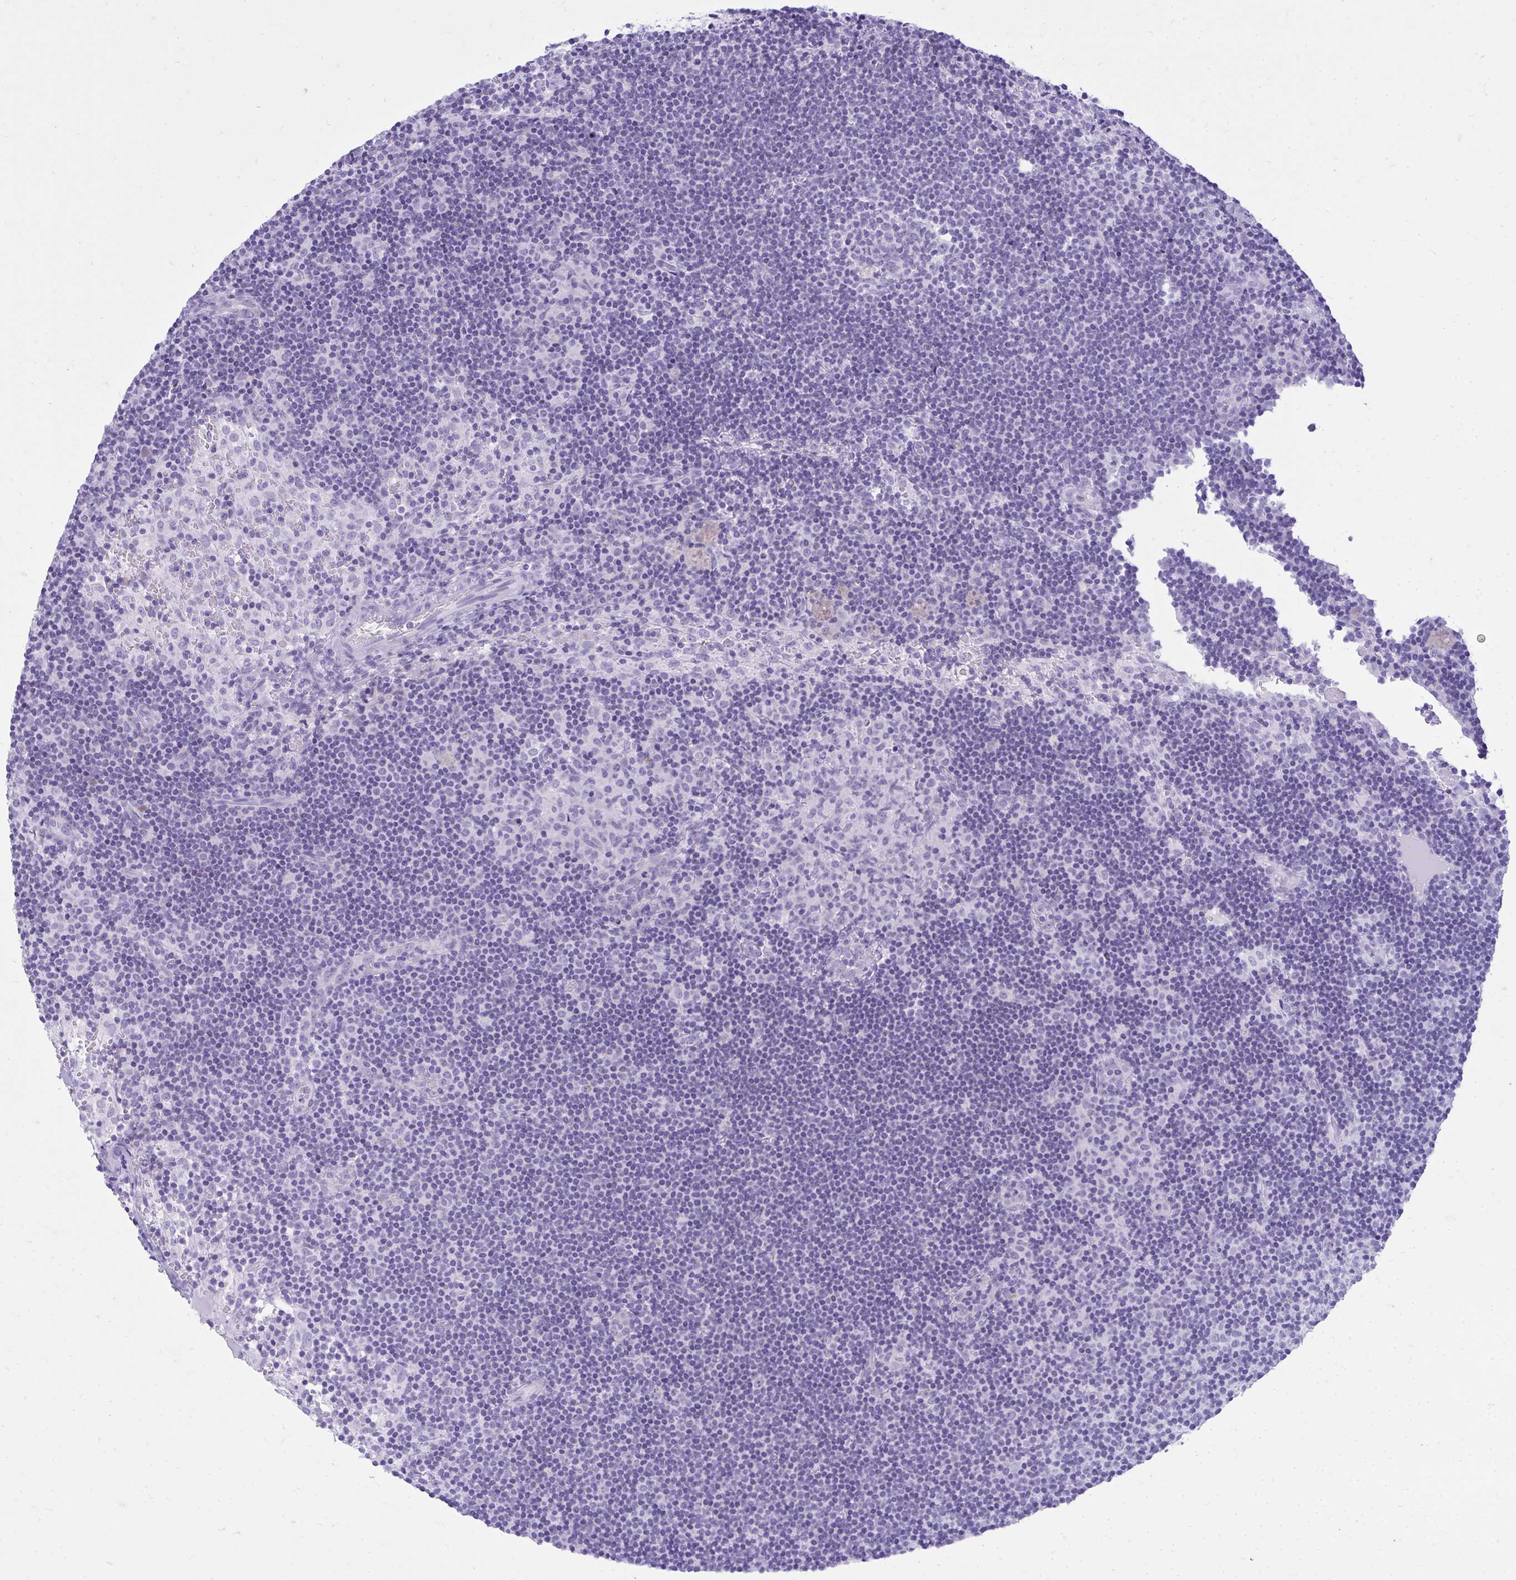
{"staining": {"intensity": "negative", "quantity": "none", "location": "none"}, "tissue": "lymph node", "cell_type": "Germinal center cells", "image_type": "normal", "snomed": [{"axis": "morphology", "description": "Normal tissue, NOS"}, {"axis": "topography", "description": "Lymph node"}], "caption": "Immunohistochemistry image of normal lymph node: lymph node stained with DAB (3,3'-diaminobenzidine) demonstrates no significant protein expression in germinal center cells.", "gene": "RALYL", "patient": {"sex": "female", "age": 45}}